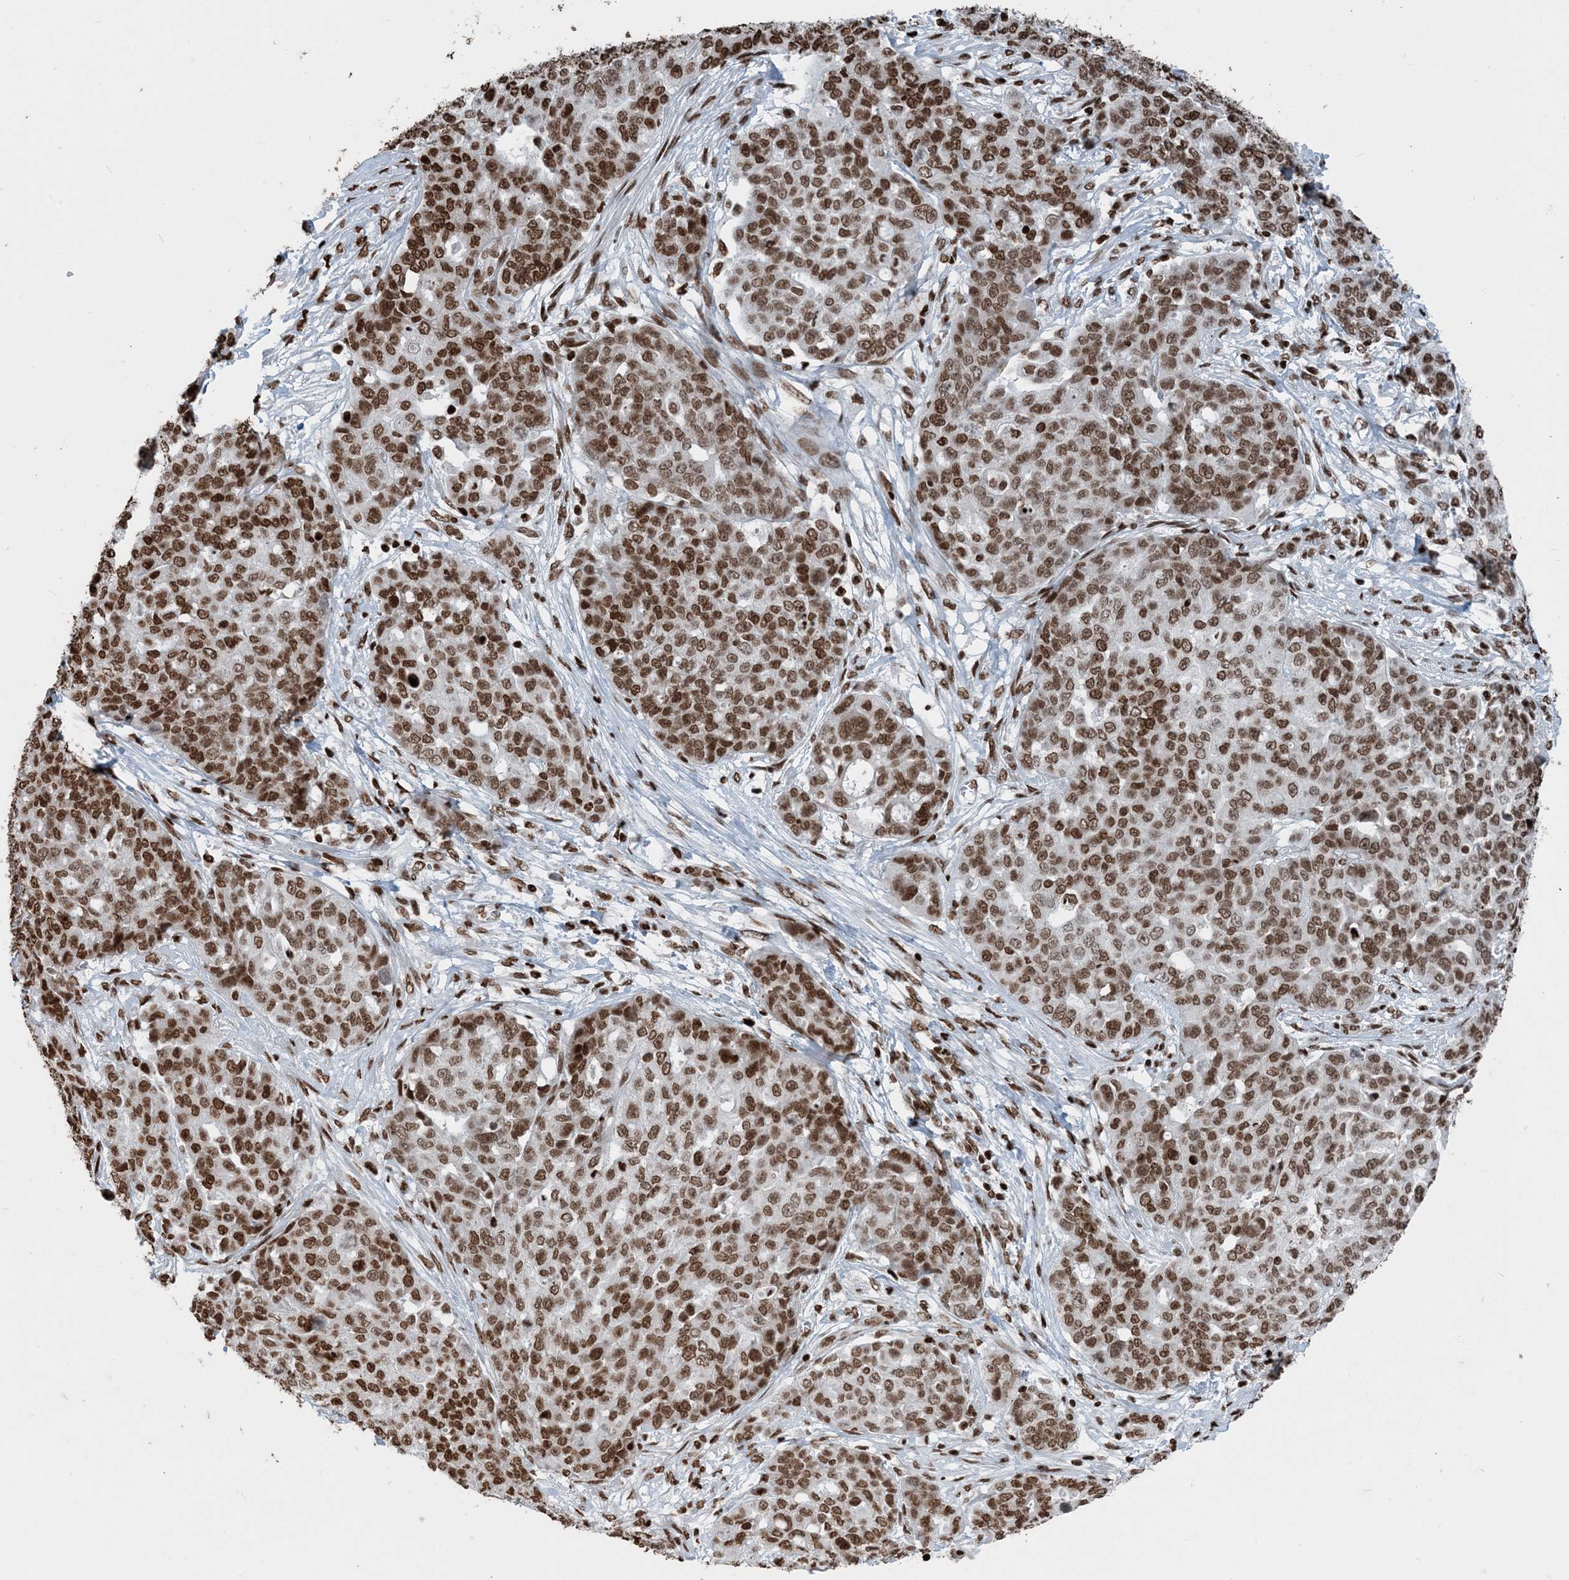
{"staining": {"intensity": "moderate", "quantity": ">75%", "location": "nuclear"}, "tissue": "ovarian cancer", "cell_type": "Tumor cells", "image_type": "cancer", "snomed": [{"axis": "morphology", "description": "Cystadenocarcinoma, serous, NOS"}, {"axis": "topography", "description": "Soft tissue"}, {"axis": "topography", "description": "Ovary"}], "caption": "Immunohistochemistry (IHC) image of neoplastic tissue: ovarian cancer stained using immunohistochemistry (IHC) demonstrates medium levels of moderate protein expression localized specifically in the nuclear of tumor cells, appearing as a nuclear brown color.", "gene": "H3-3B", "patient": {"sex": "female", "age": 57}}